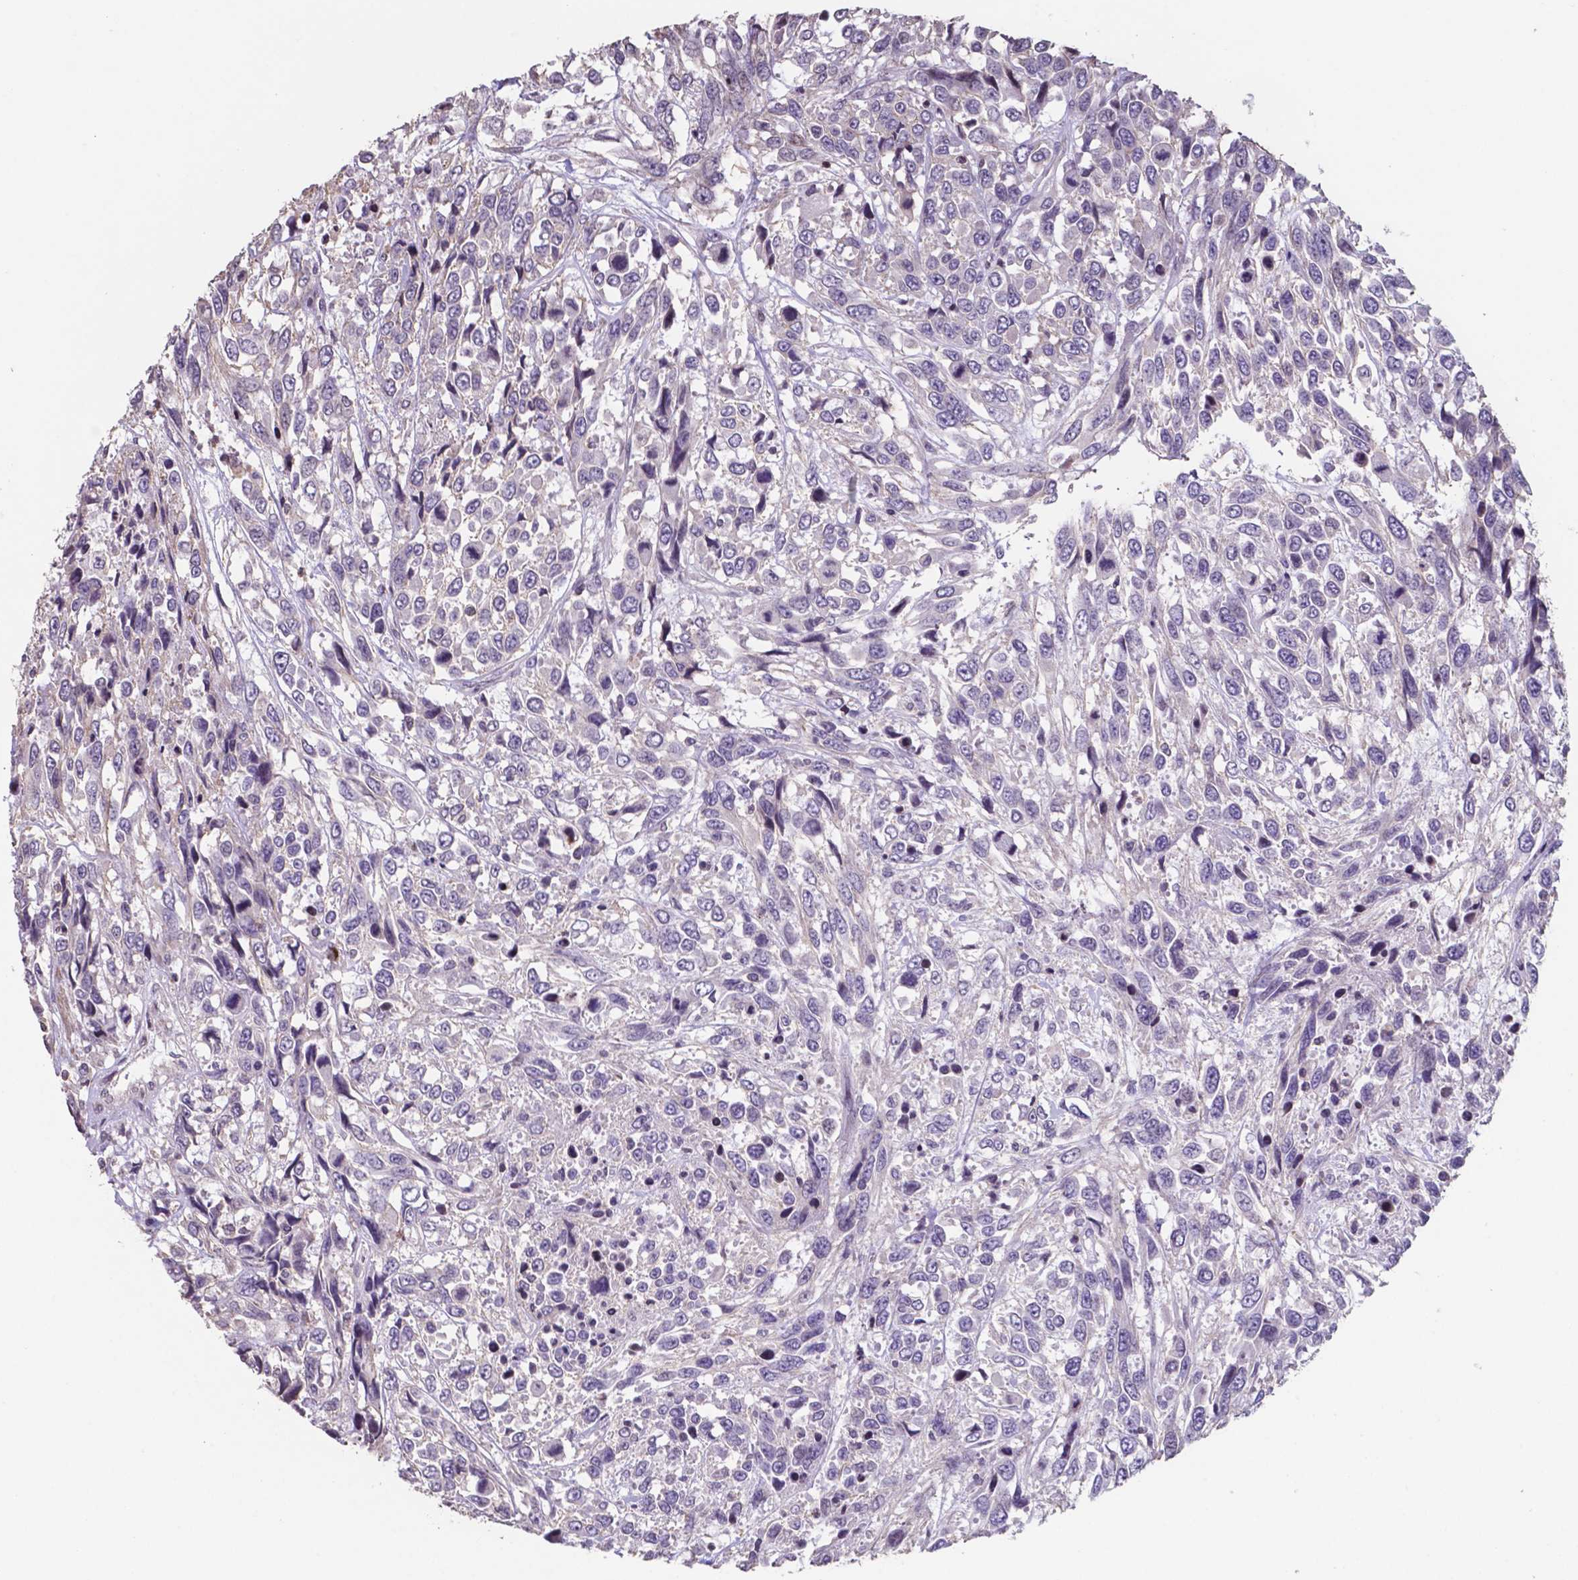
{"staining": {"intensity": "negative", "quantity": "none", "location": "none"}, "tissue": "urothelial cancer", "cell_type": "Tumor cells", "image_type": "cancer", "snomed": [{"axis": "morphology", "description": "Urothelial carcinoma, High grade"}, {"axis": "topography", "description": "Urinary bladder"}], "caption": "A photomicrograph of urothelial cancer stained for a protein displays no brown staining in tumor cells.", "gene": "MLC1", "patient": {"sex": "female", "age": 70}}